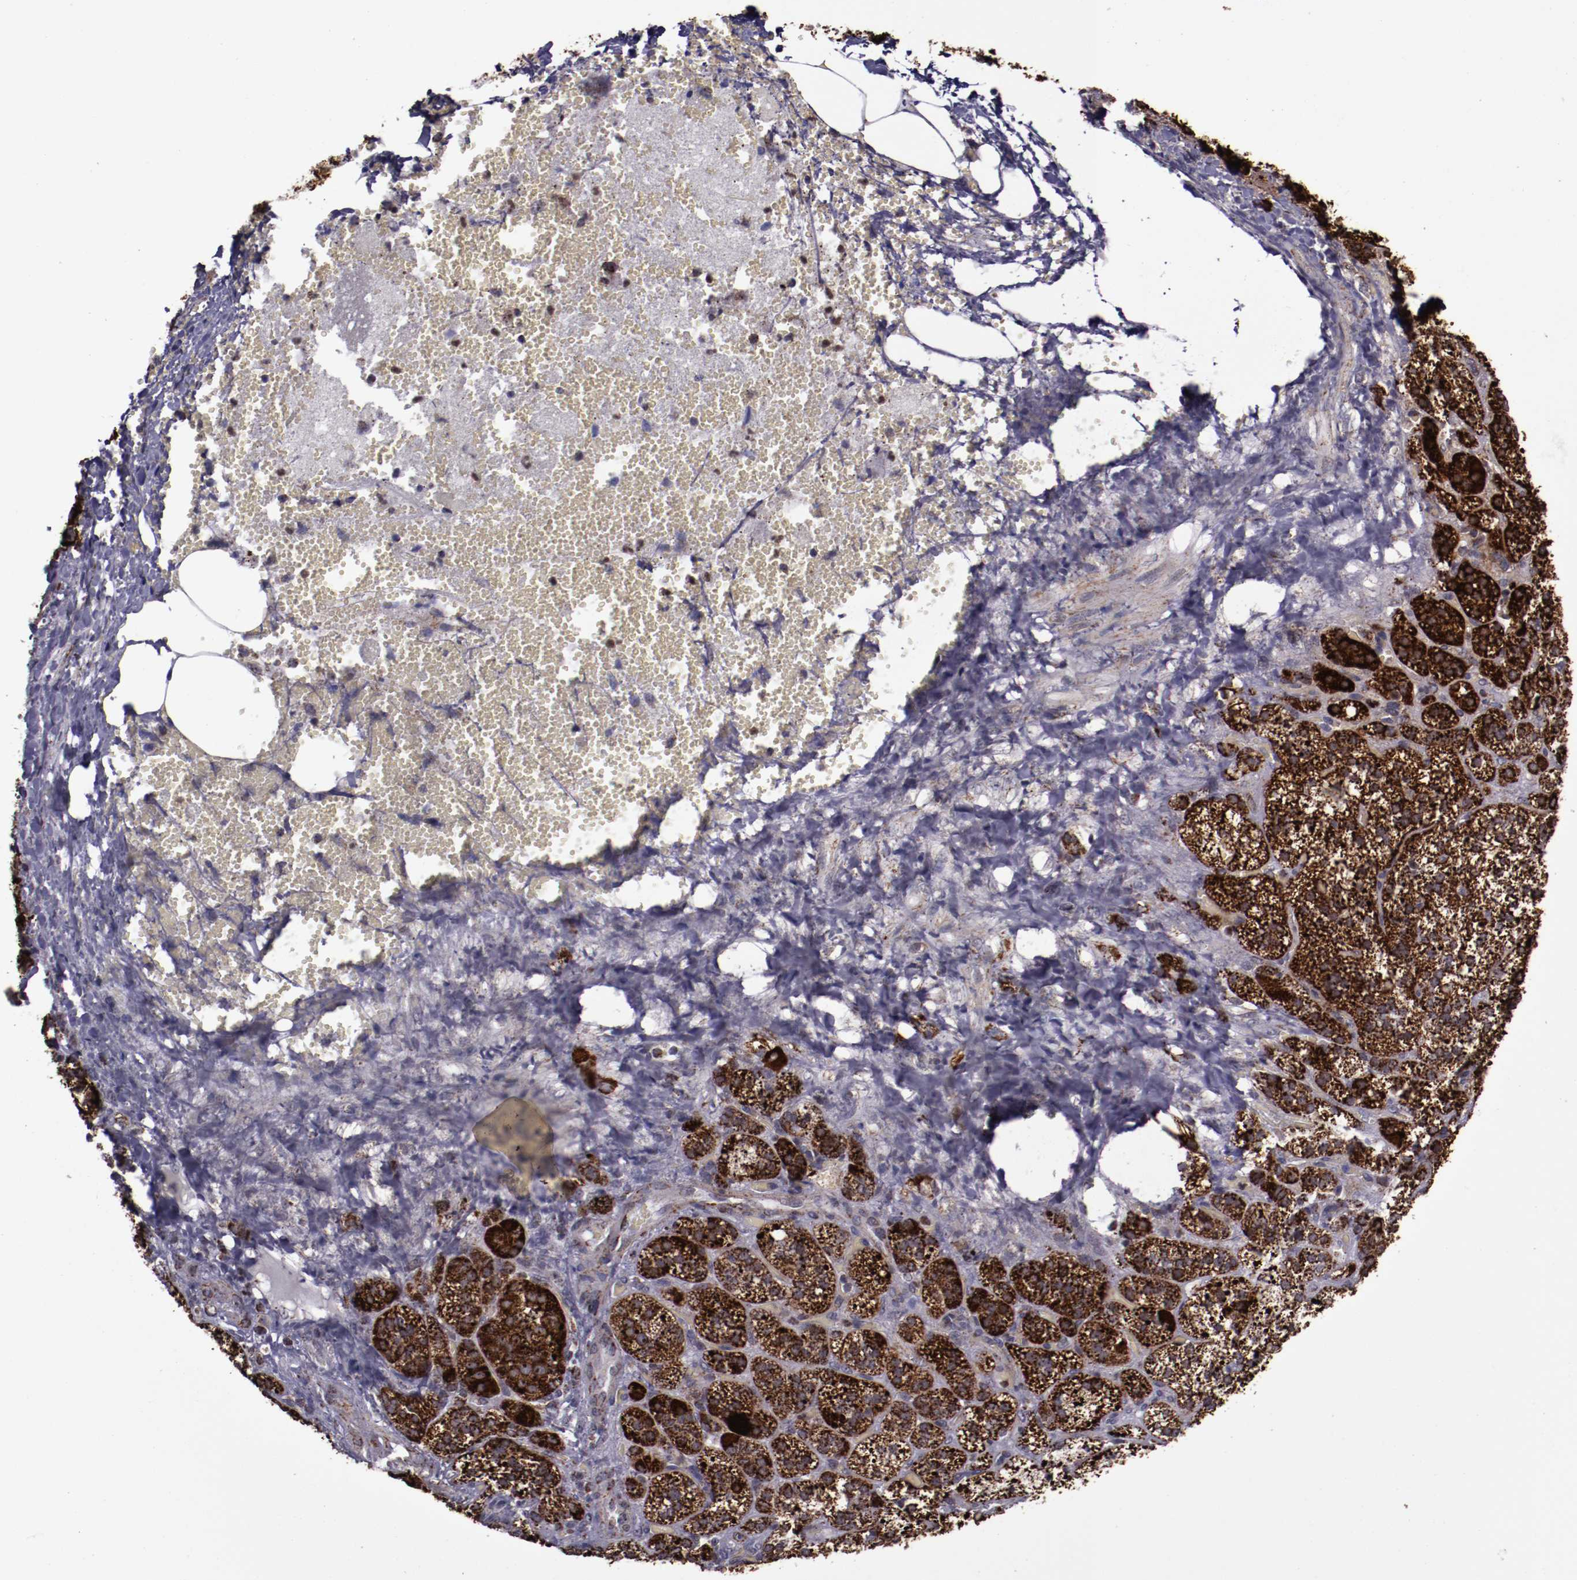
{"staining": {"intensity": "strong", "quantity": ">75%", "location": "cytoplasmic/membranous"}, "tissue": "adrenal gland", "cell_type": "Glandular cells", "image_type": "normal", "snomed": [{"axis": "morphology", "description": "Normal tissue, NOS"}, {"axis": "topography", "description": "Adrenal gland"}], "caption": "The immunohistochemical stain labels strong cytoplasmic/membranous positivity in glandular cells of benign adrenal gland.", "gene": "LONP1", "patient": {"sex": "female", "age": 71}}